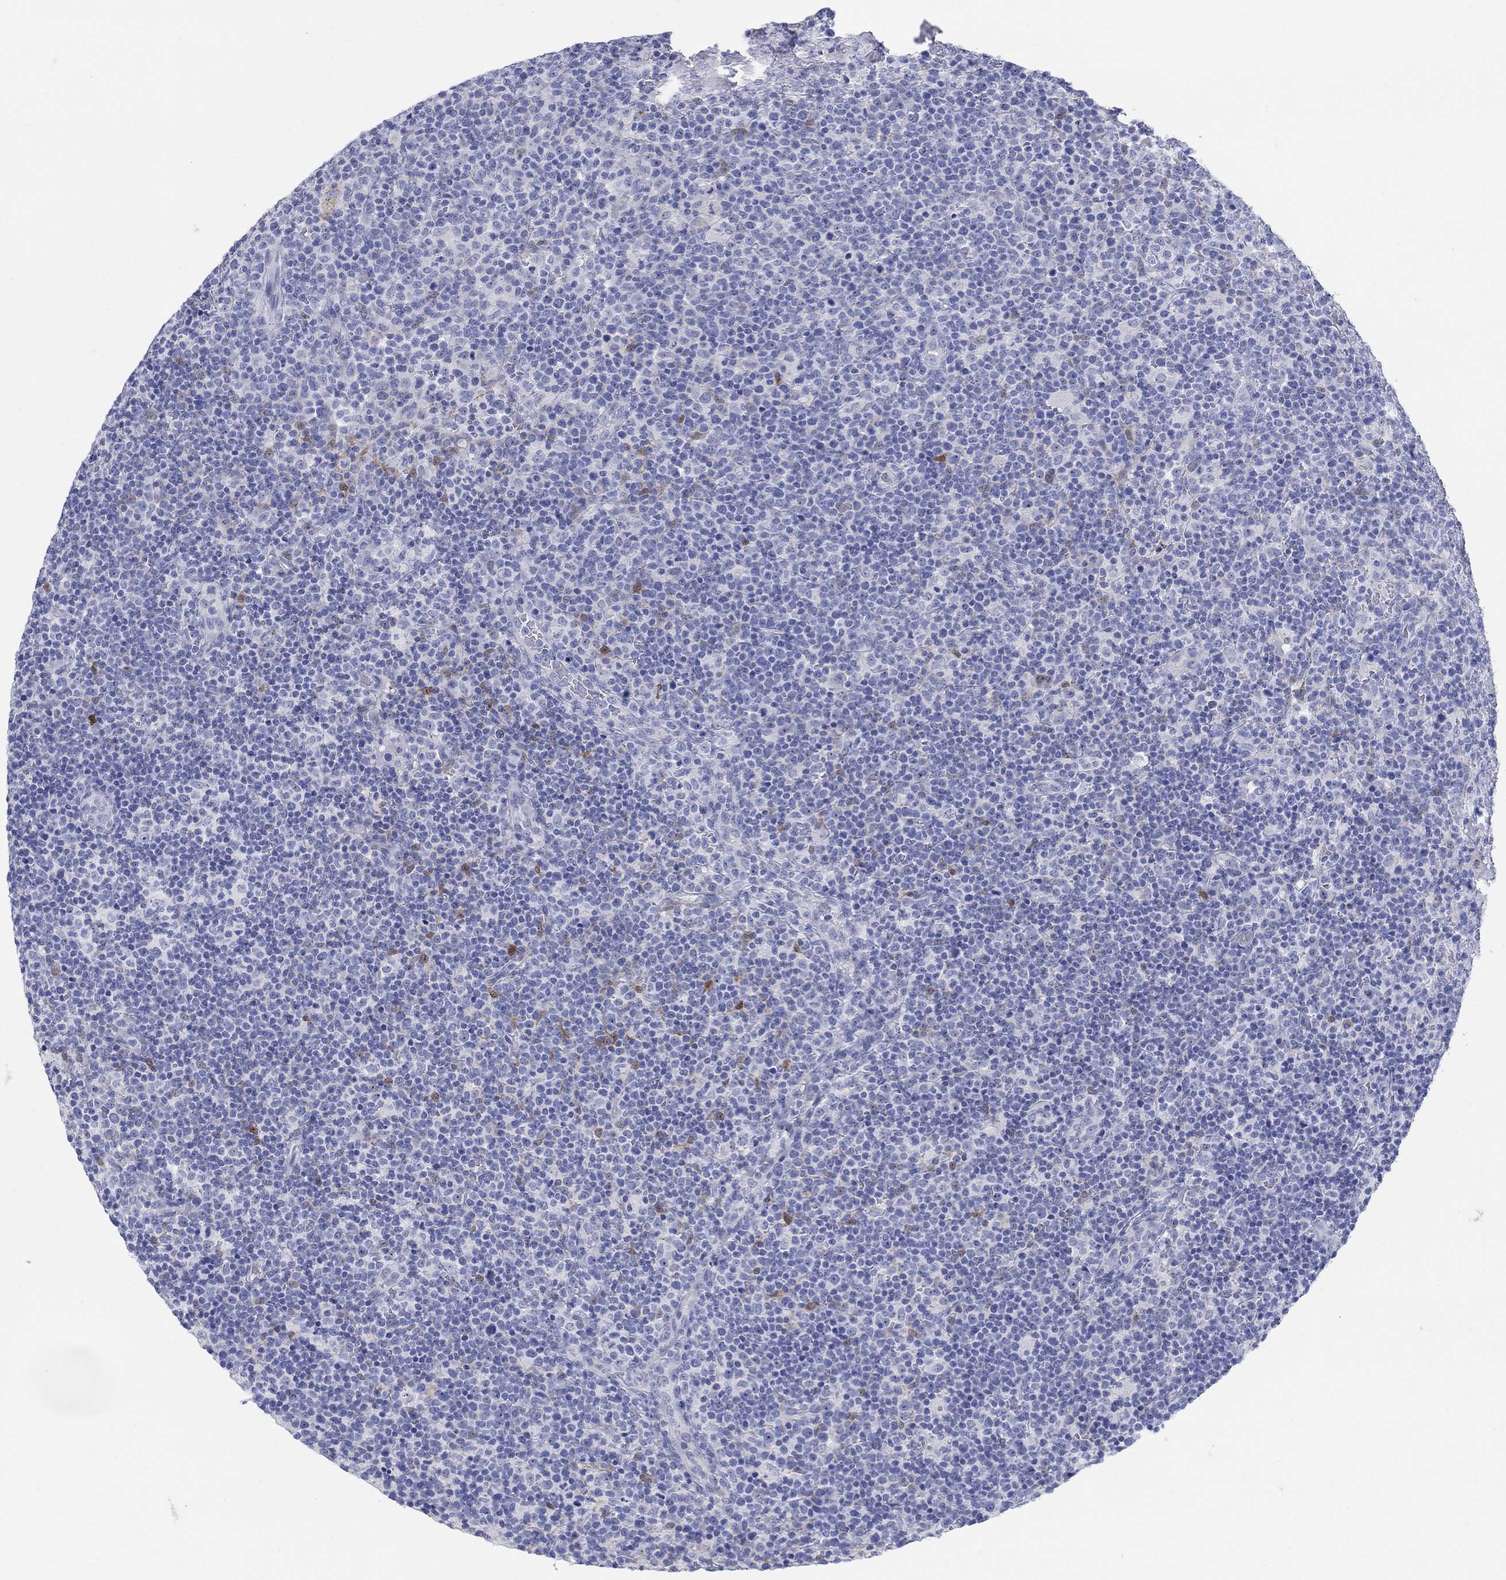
{"staining": {"intensity": "negative", "quantity": "none", "location": "none"}, "tissue": "lymphoma", "cell_type": "Tumor cells", "image_type": "cancer", "snomed": [{"axis": "morphology", "description": "Malignant lymphoma, non-Hodgkin's type, High grade"}, {"axis": "topography", "description": "Lymph node"}], "caption": "The photomicrograph demonstrates no significant positivity in tumor cells of malignant lymphoma, non-Hodgkin's type (high-grade).", "gene": "AKR1C2", "patient": {"sex": "male", "age": 61}}